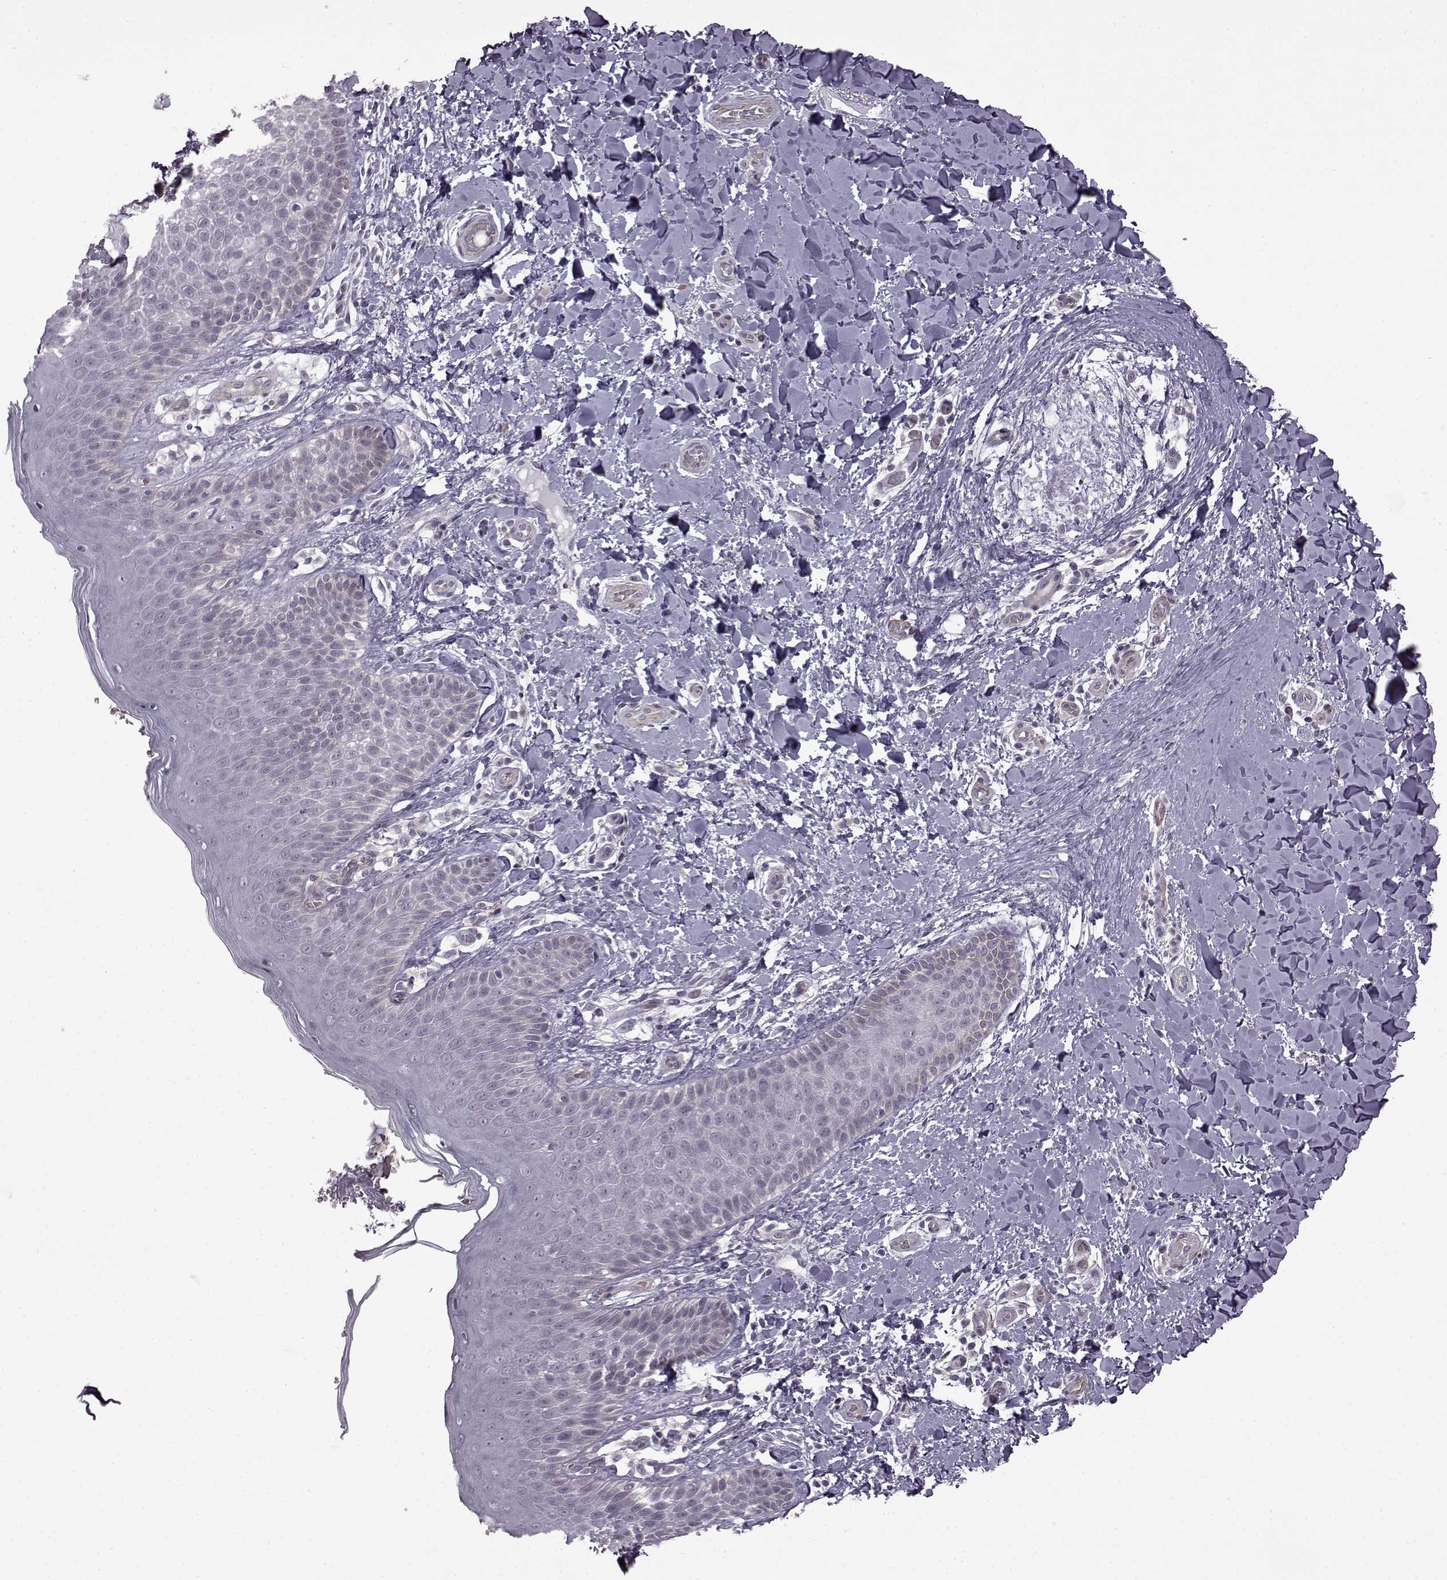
{"staining": {"intensity": "negative", "quantity": "none", "location": "none"}, "tissue": "skin", "cell_type": "Epidermal cells", "image_type": "normal", "snomed": [{"axis": "morphology", "description": "Normal tissue, NOS"}, {"axis": "topography", "description": "Anal"}], "caption": "This is an immunohistochemistry (IHC) photomicrograph of unremarkable human skin. There is no expression in epidermal cells.", "gene": "SYNPO2", "patient": {"sex": "male", "age": 36}}